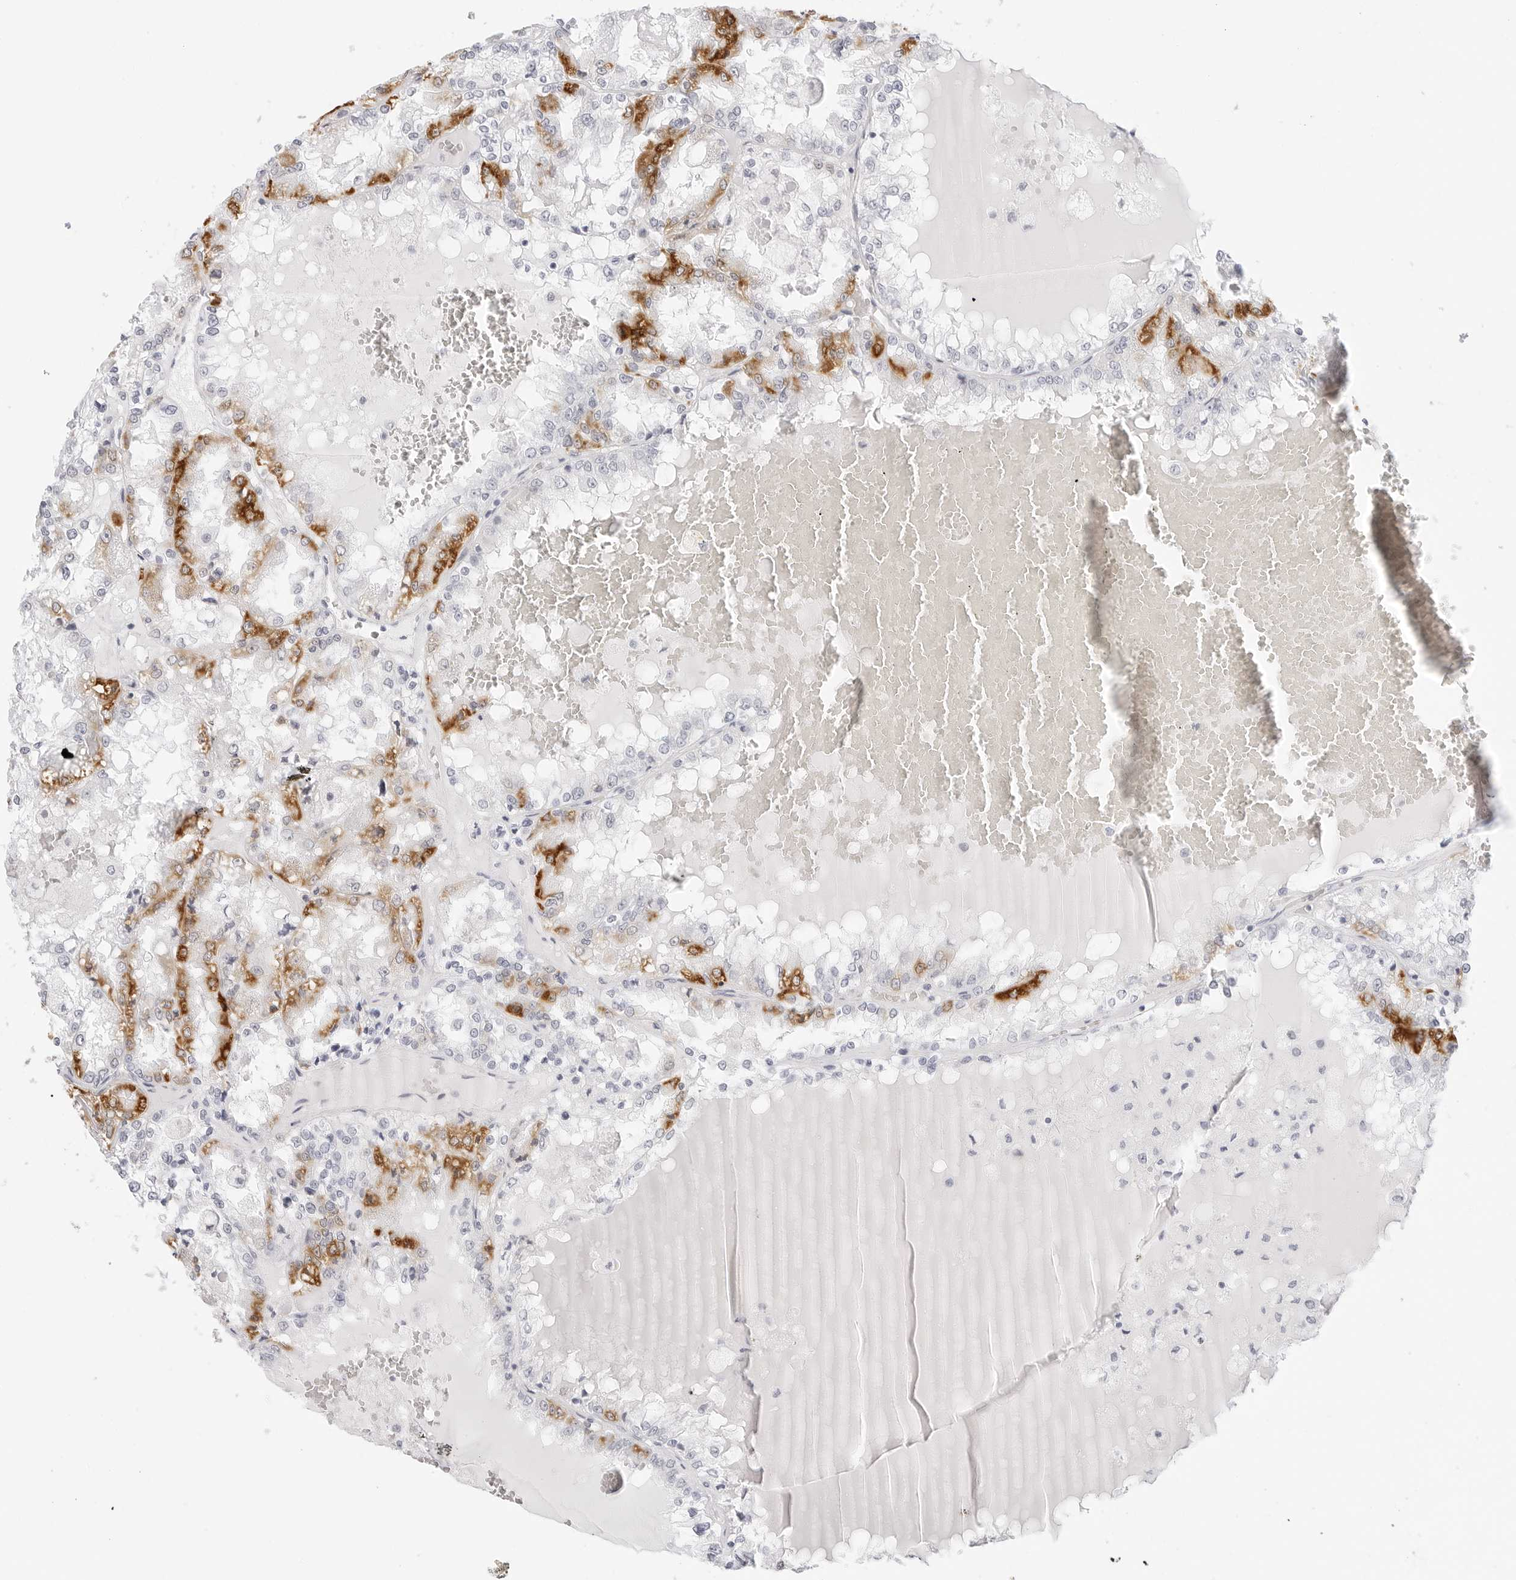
{"staining": {"intensity": "strong", "quantity": "25%-75%", "location": "cytoplasmic/membranous"}, "tissue": "renal cancer", "cell_type": "Tumor cells", "image_type": "cancer", "snomed": [{"axis": "morphology", "description": "Adenocarcinoma, NOS"}, {"axis": "topography", "description": "Kidney"}], "caption": "This is a photomicrograph of IHC staining of renal adenocarcinoma, which shows strong positivity in the cytoplasmic/membranous of tumor cells.", "gene": "HMGCS2", "patient": {"sex": "female", "age": 56}}